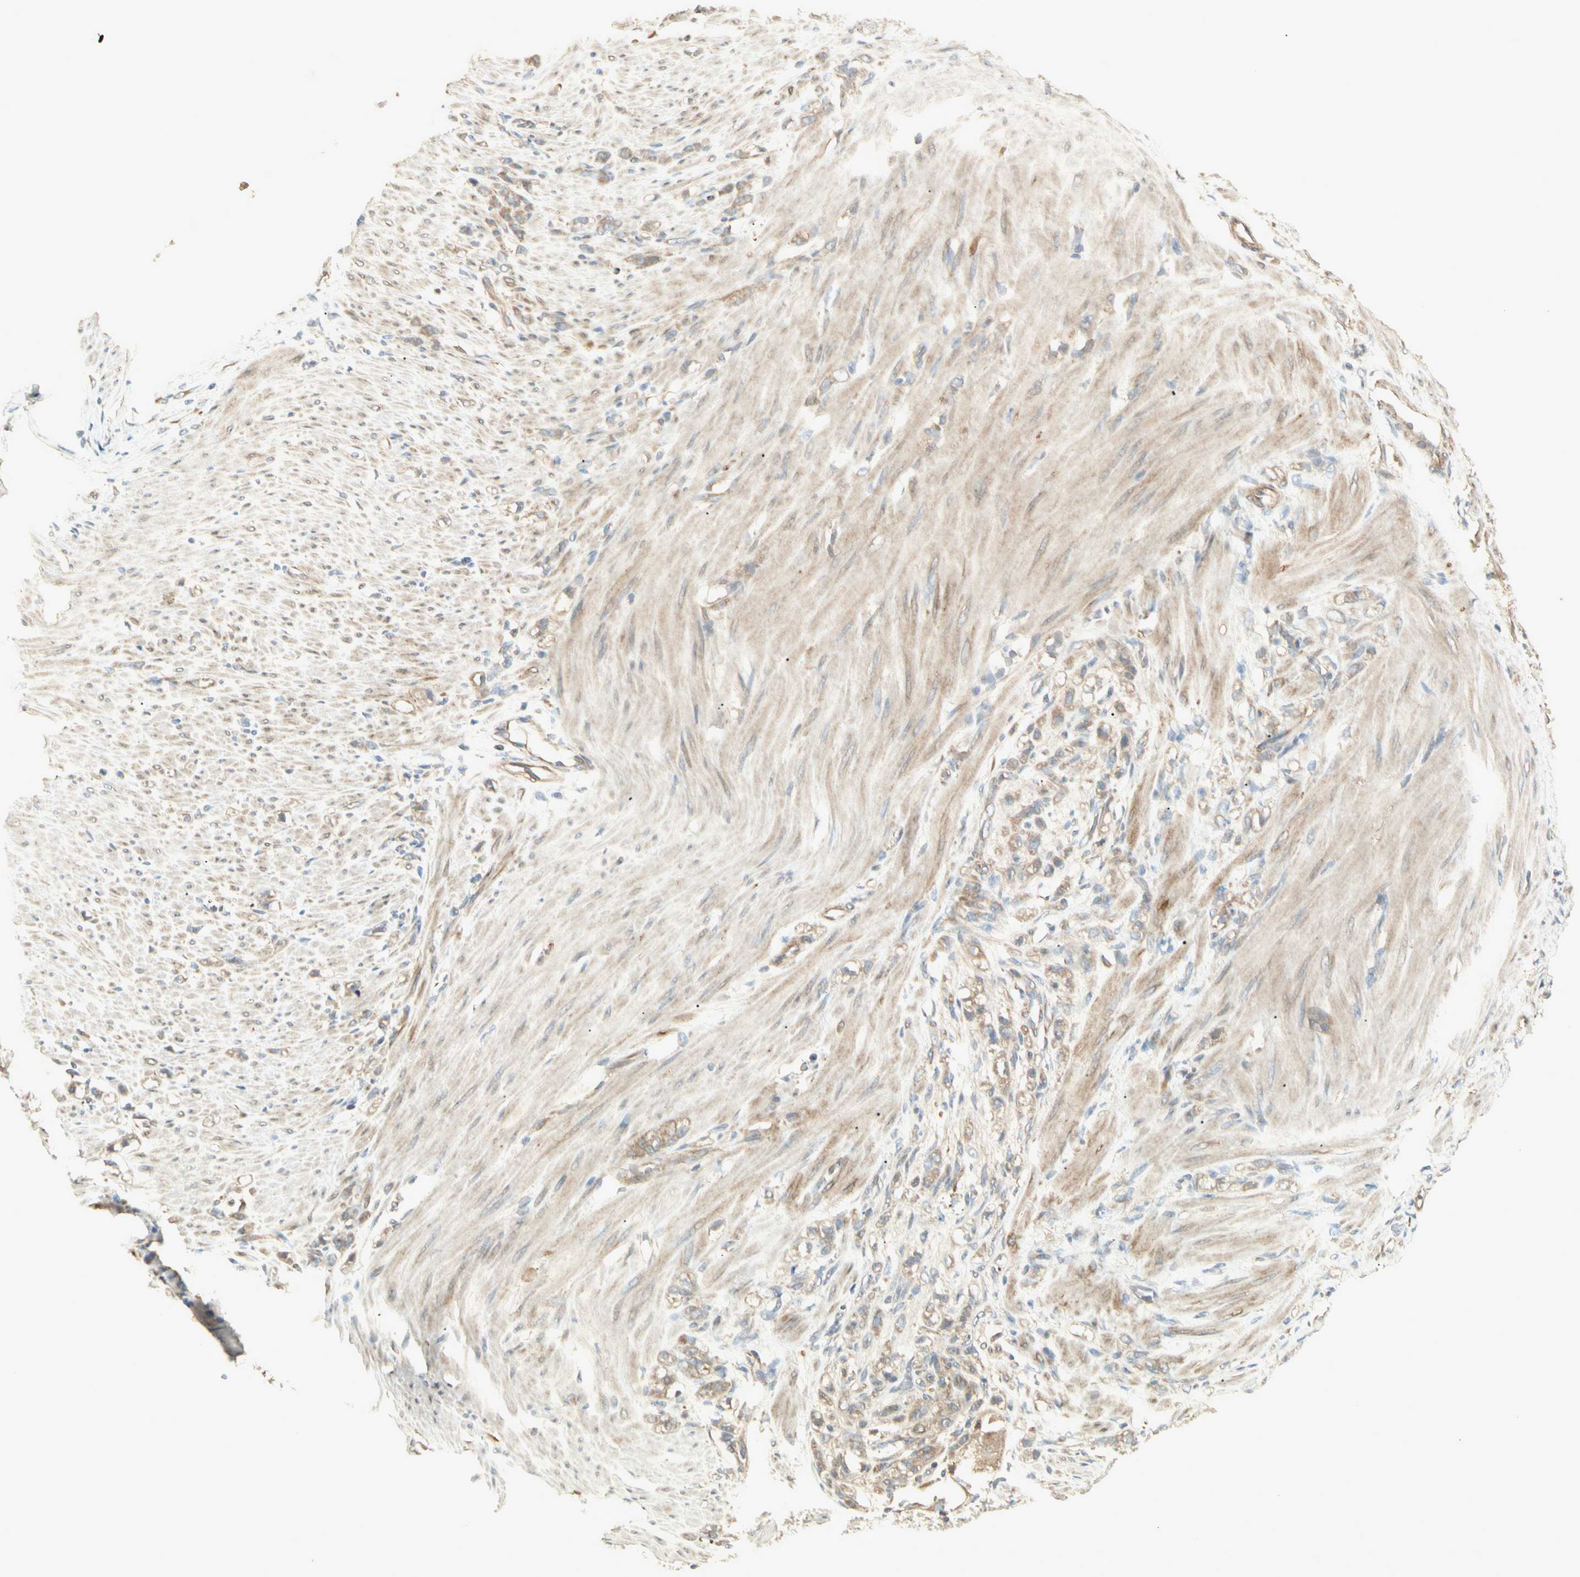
{"staining": {"intensity": "weak", "quantity": ">75%", "location": "cytoplasmic/membranous"}, "tissue": "stomach cancer", "cell_type": "Tumor cells", "image_type": "cancer", "snomed": [{"axis": "morphology", "description": "Adenocarcinoma, NOS"}, {"axis": "topography", "description": "Stomach"}], "caption": "Protein positivity by IHC exhibits weak cytoplasmic/membranous expression in approximately >75% of tumor cells in adenocarcinoma (stomach). The protein of interest is shown in brown color, while the nuclei are stained blue.", "gene": "IRAG1", "patient": {"sex": "male", "age": 82}}